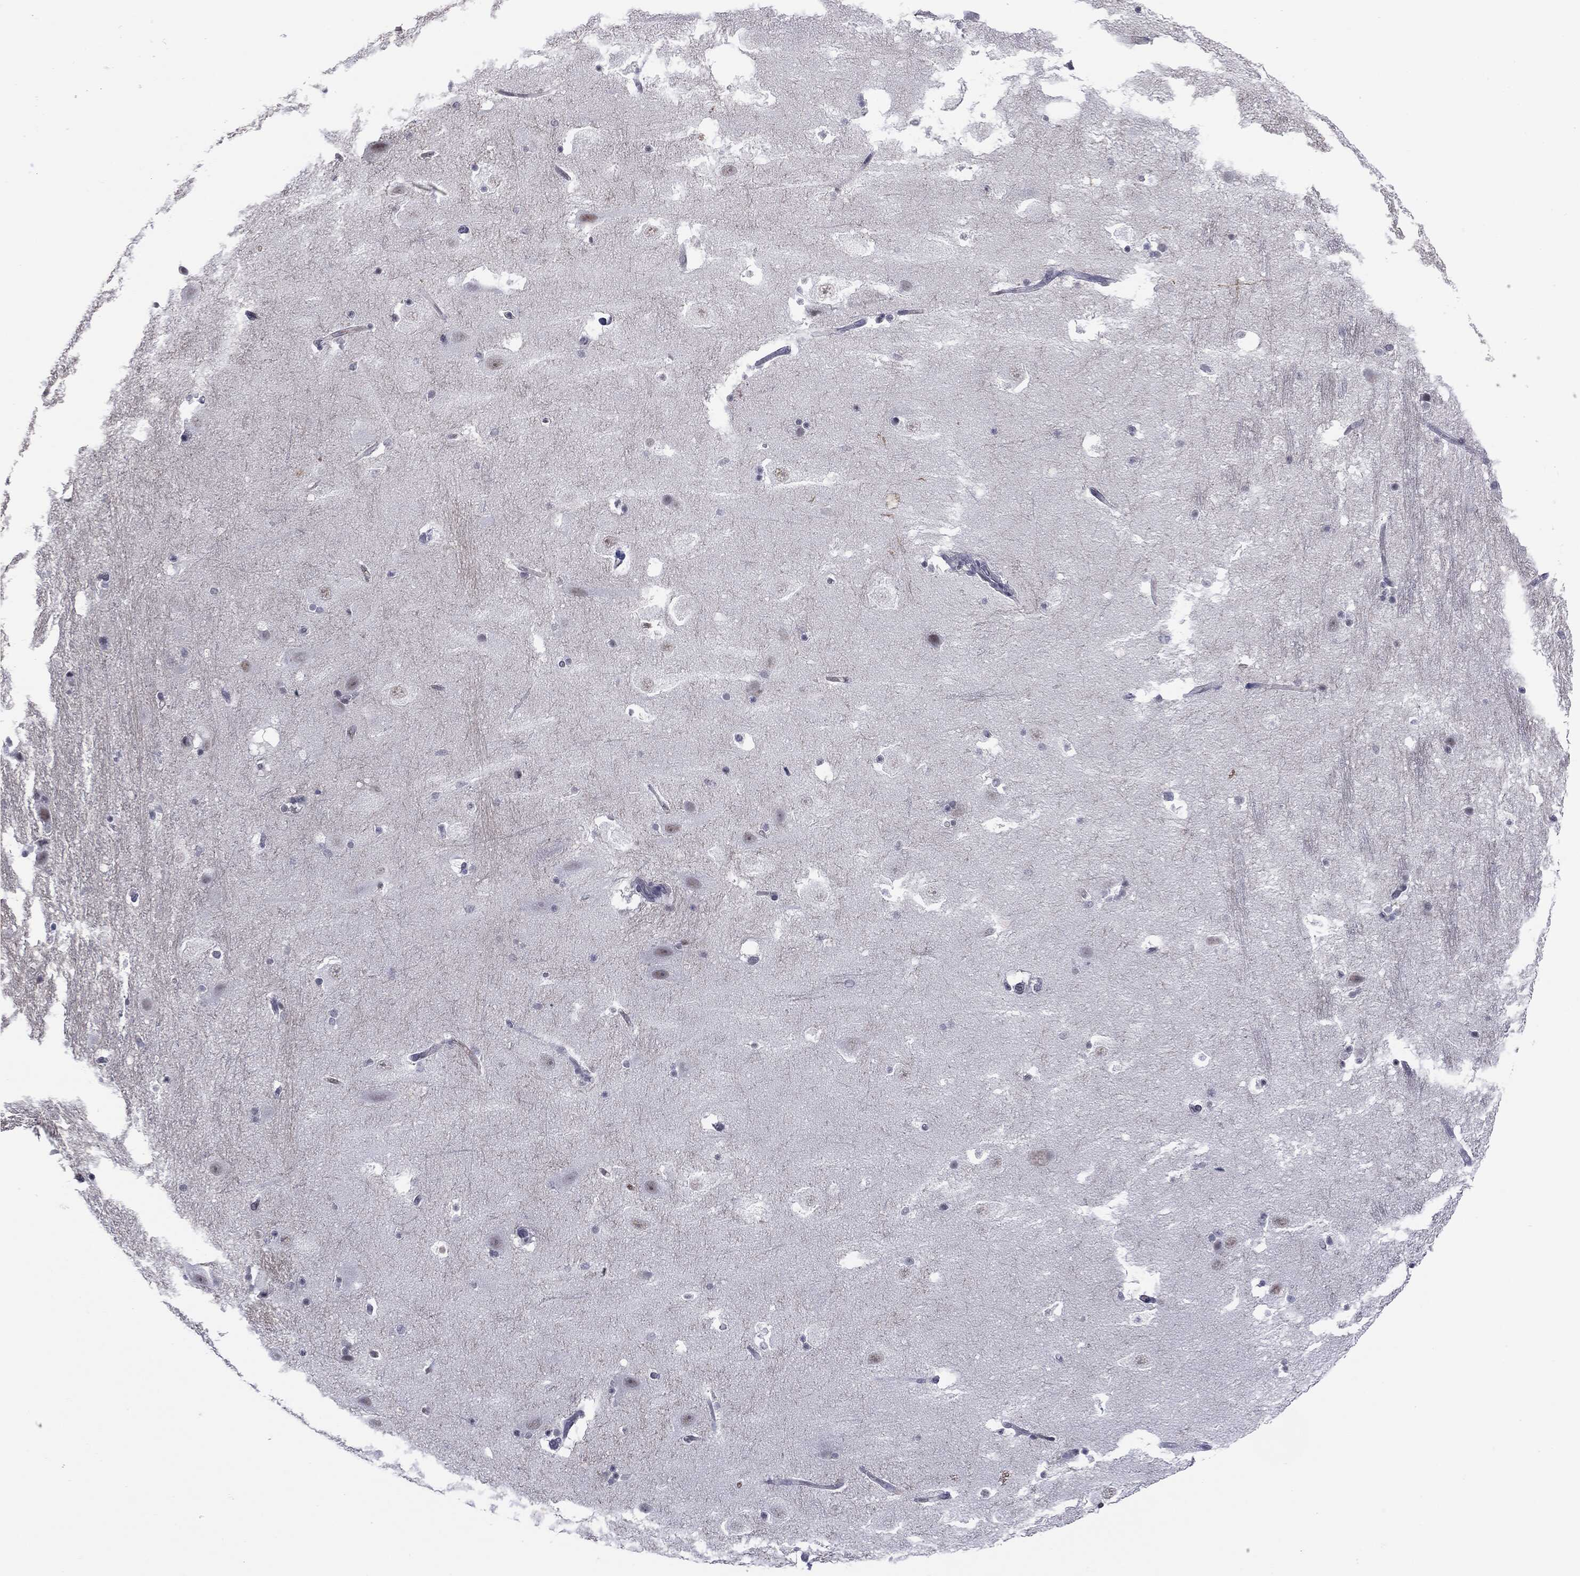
{"staining": {"intensity": "negative", "quantity": "none", "location": "none"}, "tissue": "hippocampus", "cell_type": "Glial cells", "image_type": "normal", "snomed": [{"axis": "morphology", "description": "Normal tissue, NOS"}, {"axis": "topography", "description": "Hippocampus"}], "caption": "Micrograph shows no significant protein positivity in glial cells of benign hippocampus. (Brightfield microscopy of DAB (3,3'-diaminobenzidine) immunohistochemistry at high magnification).", "gene": "SLC5A5", "patient": {"sex": "male", "age": 51}}